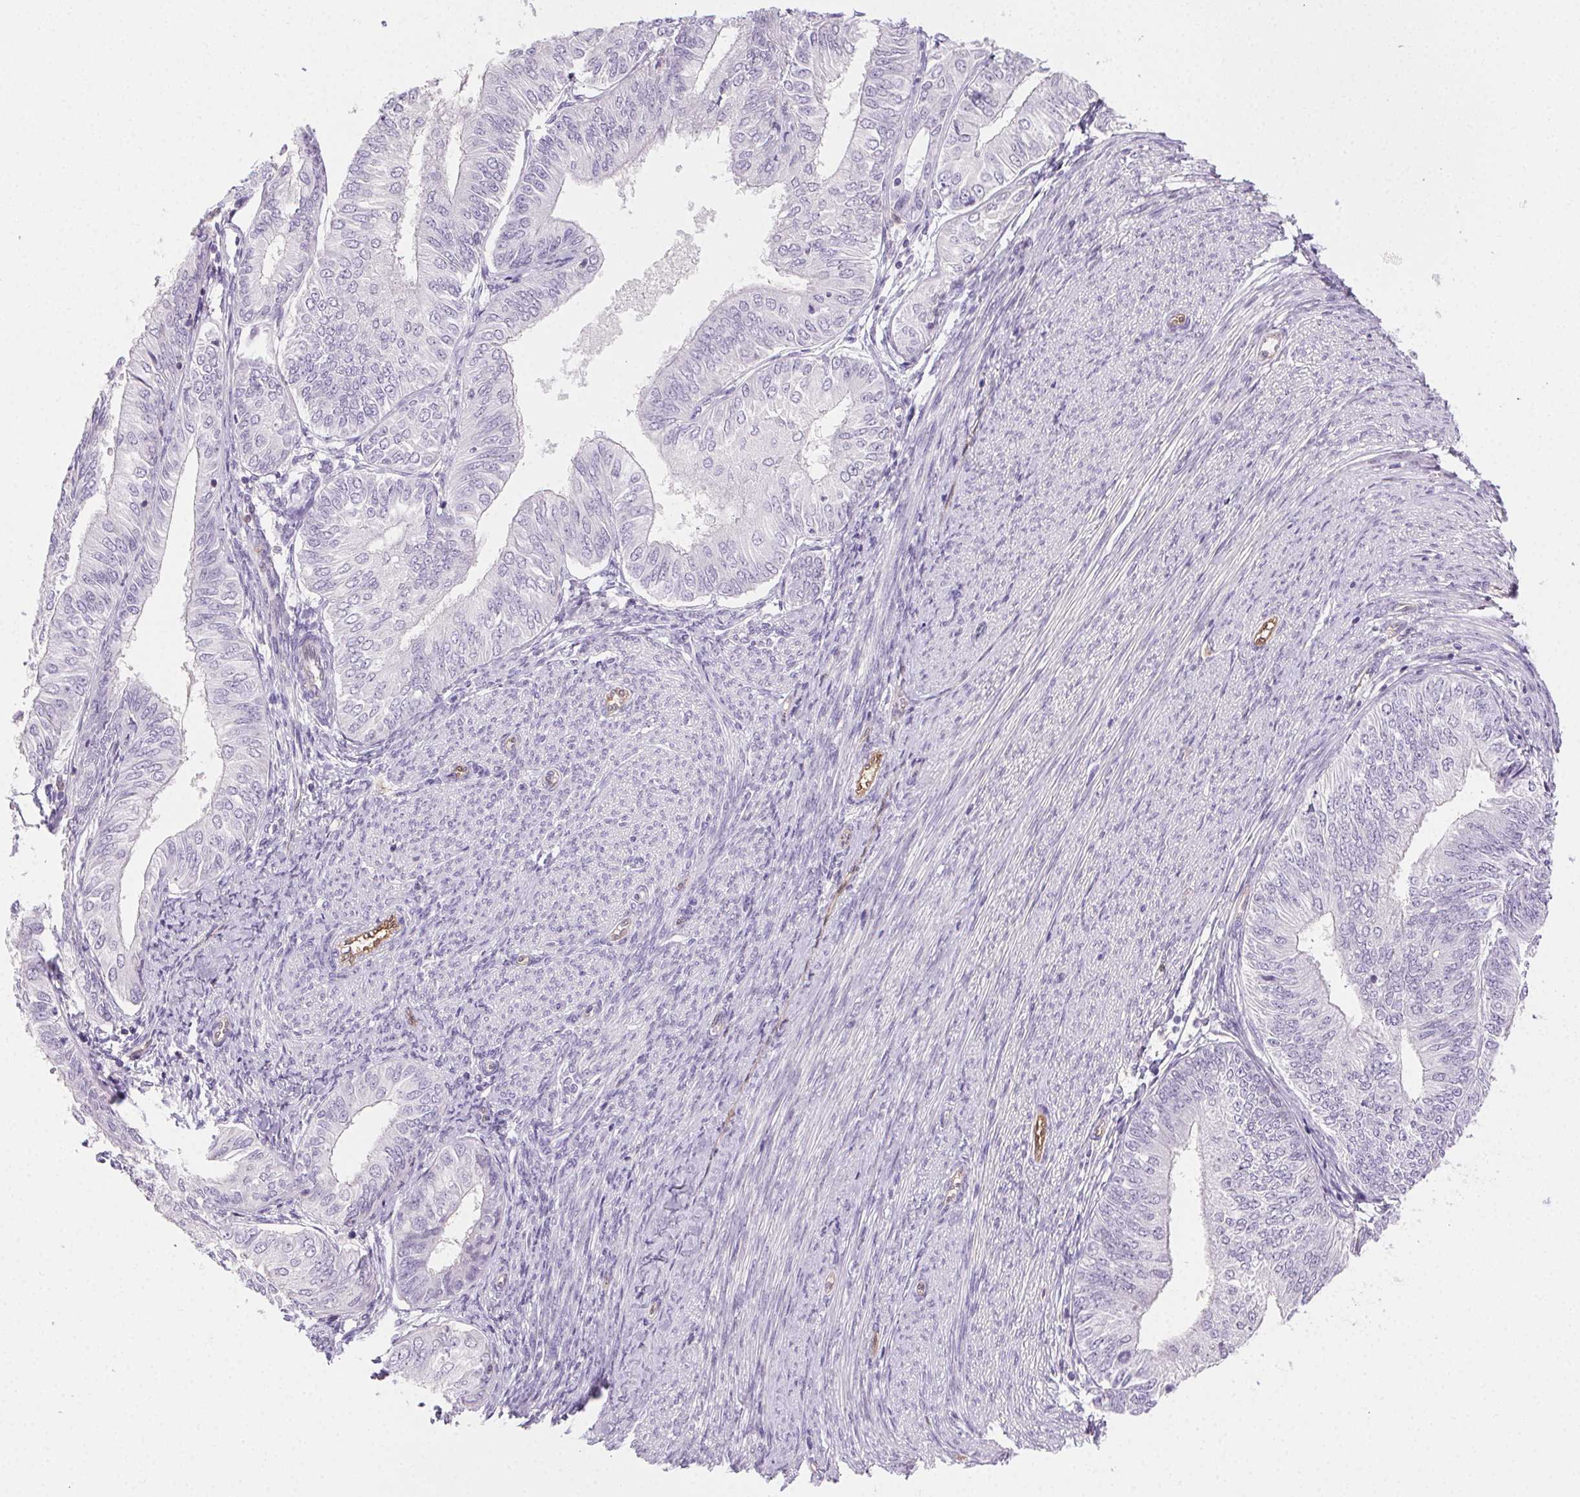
{"staining": {"intensity": "negative", "quantity": "none", "location": "none"}, "tissue": "endometrial cancer", "cell_type": "Tumor cells", "image_type": "cancer", "snomed": [{"axis": "morphology", "description": "Adenocarcinoma, NOS"}, {"axis": "topography", "description": "Endometrium"}], "caption": "This photomicrograph is of endometrial cancer stained with immunohistochemistry to label a protein in brown with the nuclei are counter-stained blue. There is no positivity in tumor cells. (Immunohistochemistry, brightfield microscopy, high magnification).", "gene": "TMEM45A", "patient": {"sex": "female", "age": 58}}